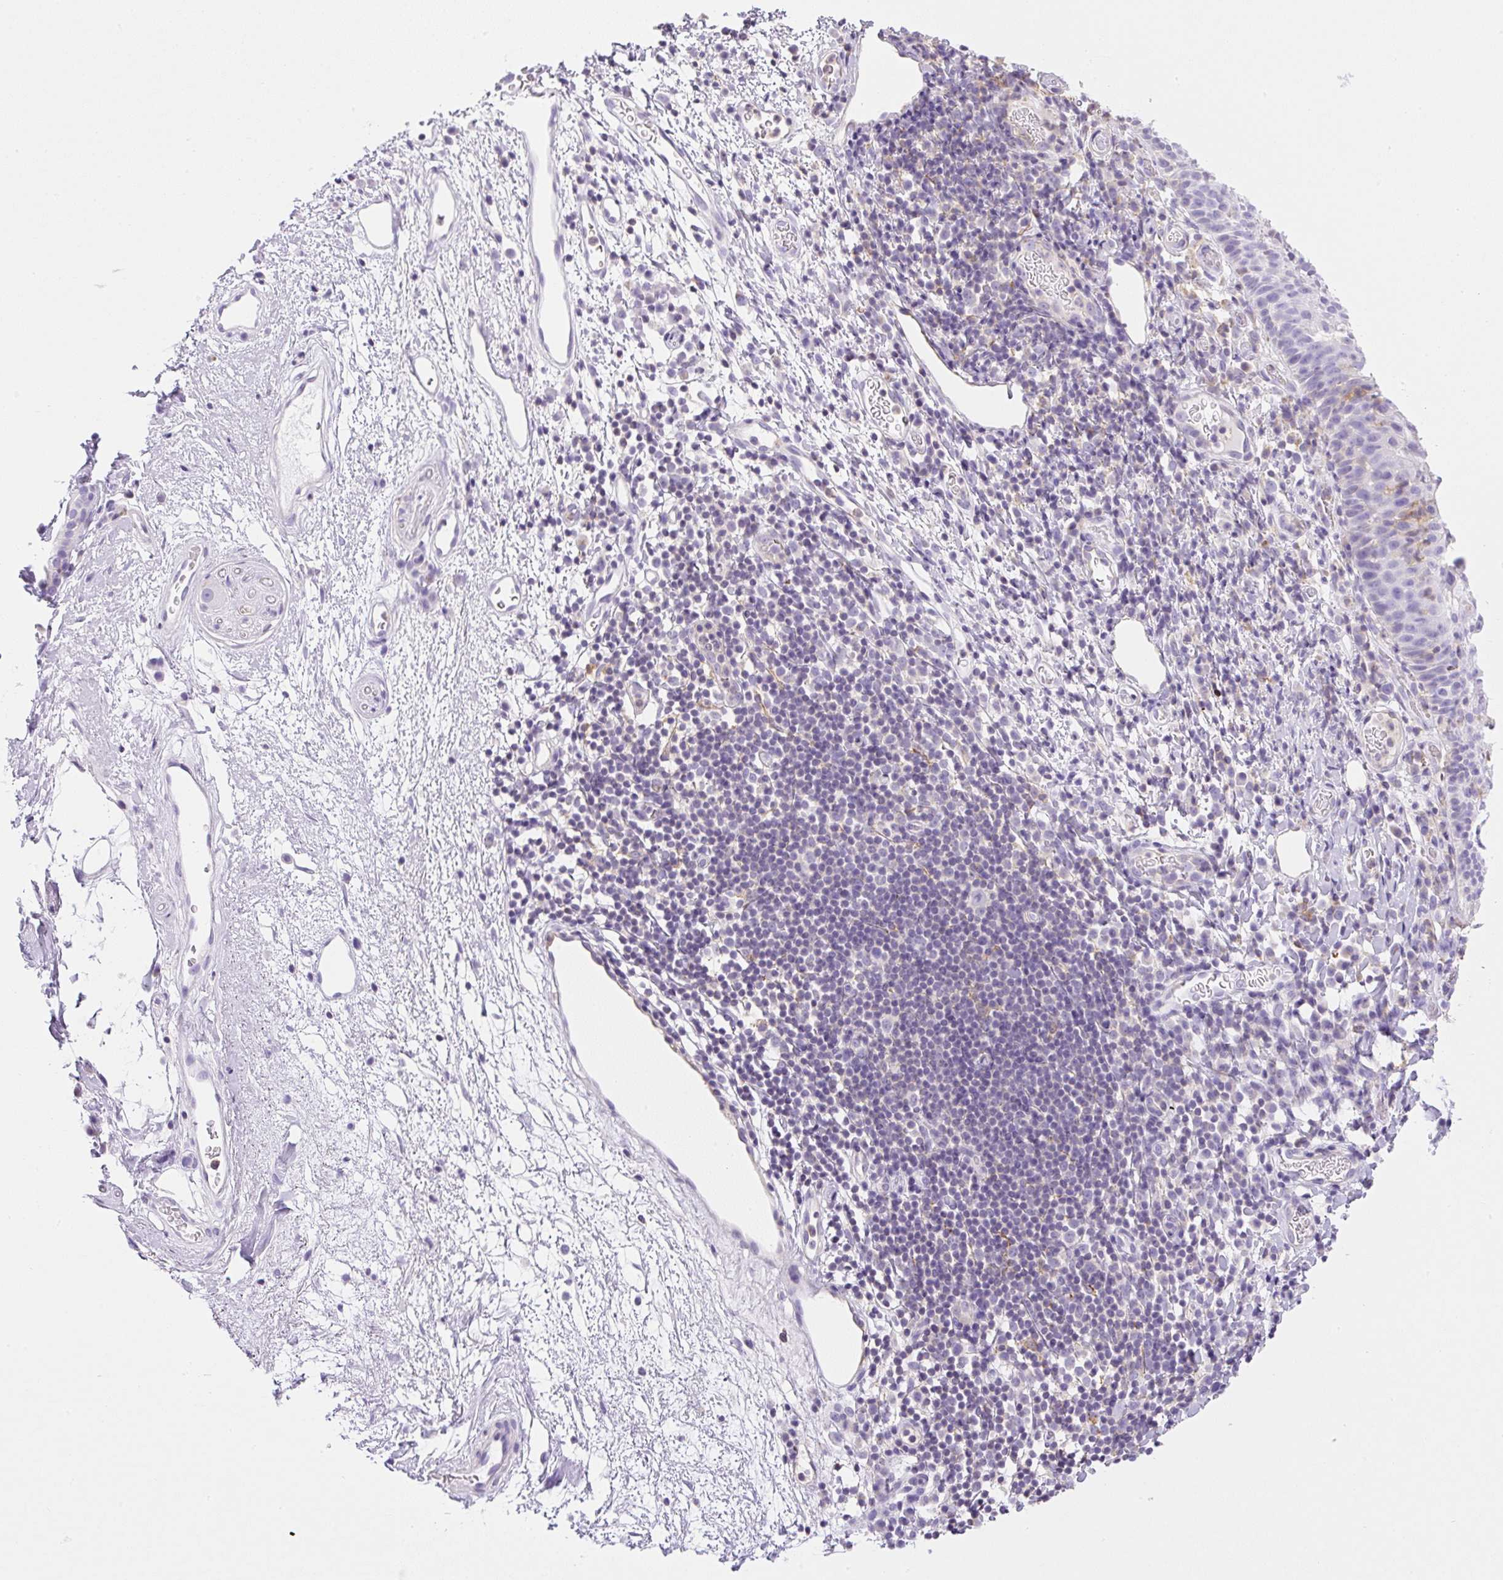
{"staining": {"intensity": "negative", "quantity": "none", "location": "none"}, "tissue": "nasopharynx", "cell_type": "Respiratory epithelial cells", "image_type": "normal", "snomed": [{"axis": "morphology", "description": "Normal tissue, NOS"}, {"axis": "topography", "description": "Lymph node"}, {"axis": "topography", "description": "Cartilage tissue"}, {"axis": "topography", "description": "Nasopharynx"}], "caption": "Immunohistochemistry (IHC) histopathology image of benign human nasopharynx stained for a protein (brown), which demonstrates no staining in respiratory epithelial cells. (Stains: DAB (3,3'-diaminobenzidine) IHC with hematoxylin counter stain, Microscopy: brightfield microscopy at high magnification).", "gene": "PIP5KL1", "patient": {"sex": "male", "age": 63}}